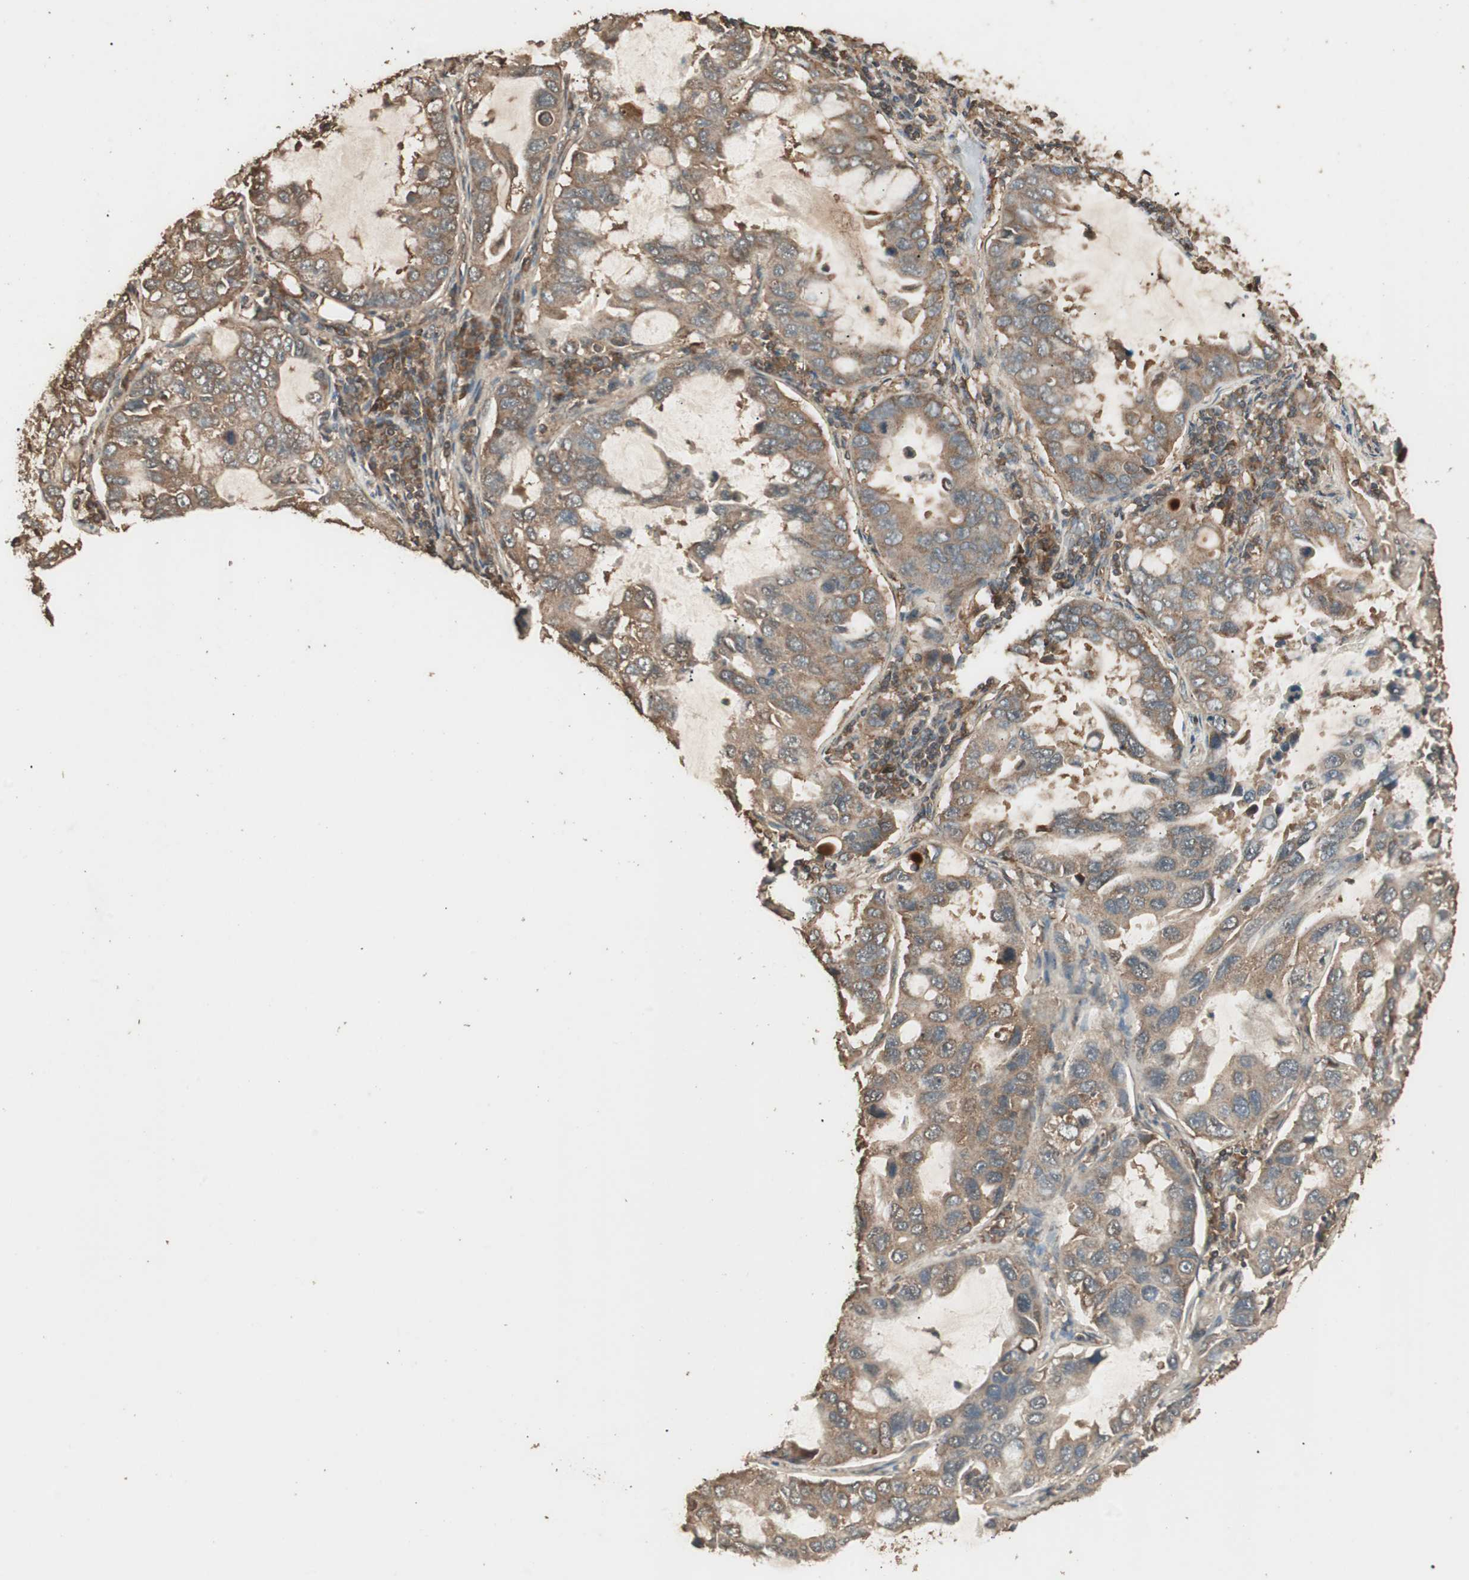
{"staining": {"intensity": "moderate", "quantity": ">75%", "location": "cytoplasmic/membranous"}, "tissue": "lung cancer", "cell_type": "Tumor cells", "image_type": "cancer", "snomed": [{"axis": "morphology", "description": "Adenocarcinoma, NOS"}, {"axis": "topography", "description": "Lung"}], "caption": "A brown stain highlights moderate cytoplasmic/membranous positivity of a protein in human lung adenocarcinoma tumor cells. The staining is performed using DAB brown chromogen to label protein expression. The nuclei are counter-stained blue using hematoxylin.", "gene": "CCN4", "patient": {"sex": "male", "age": 64}}